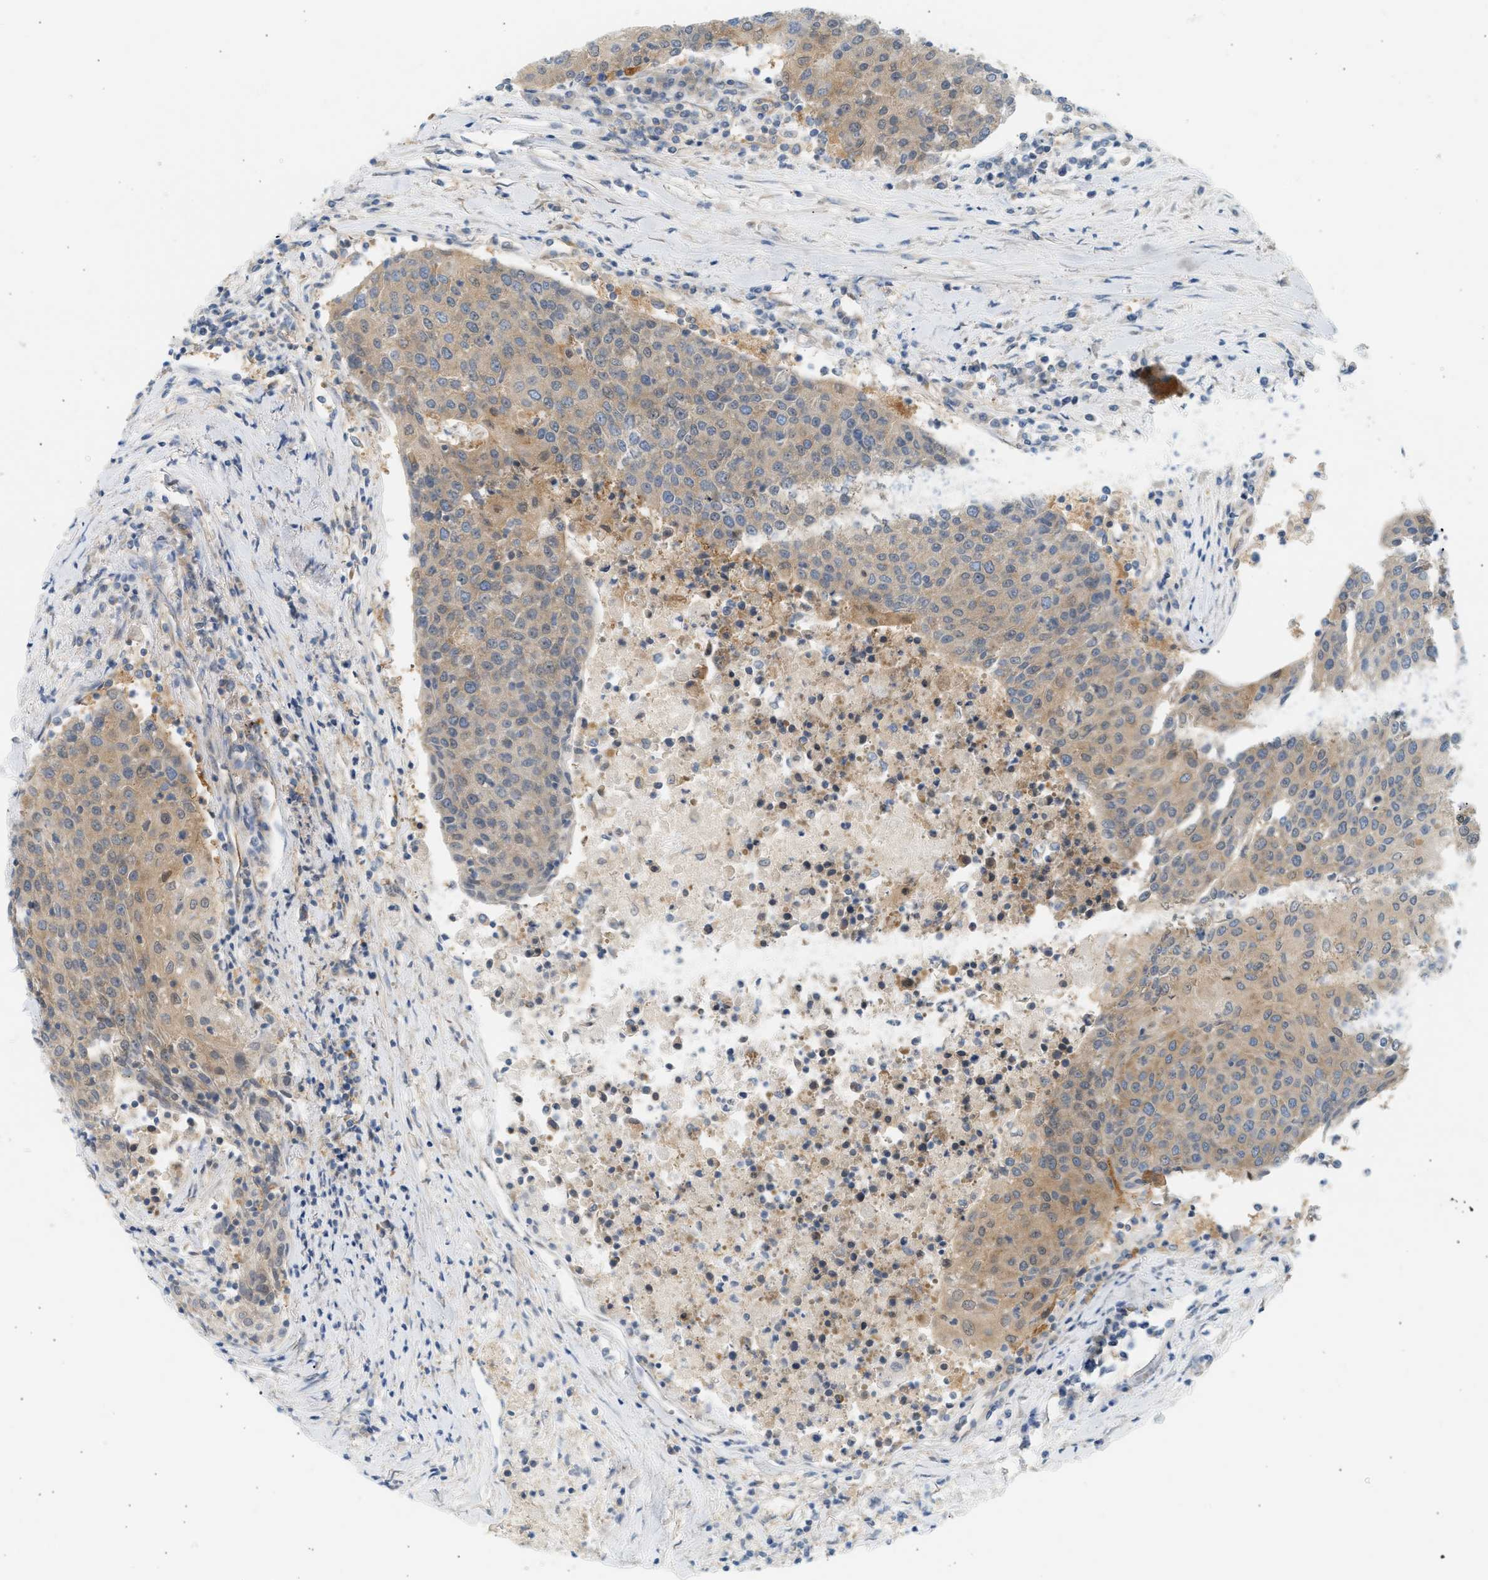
{"staining": {"intensity": "weak", "quantity": ">75%", "location": "cytoplasmic/membranous"}, "tissue": "urothelial cancer", "cell_type": "Tumor cells", "image_type": "cancer", "snomed": [{"axis": "morphology", "description": "Urothelial carcinoma, High grade"}, {"axis": "topography", "description": "Urinary bladder"}], "caption": "The photomicrograph shows immunohistochemical staining of urothelial cancer. There is weak cytoplasmic/membranous expression is identified in about >75% of tumor cells.", "gene": "PAFAH1B1", "patient": {"sex": "female", "age": 85}}